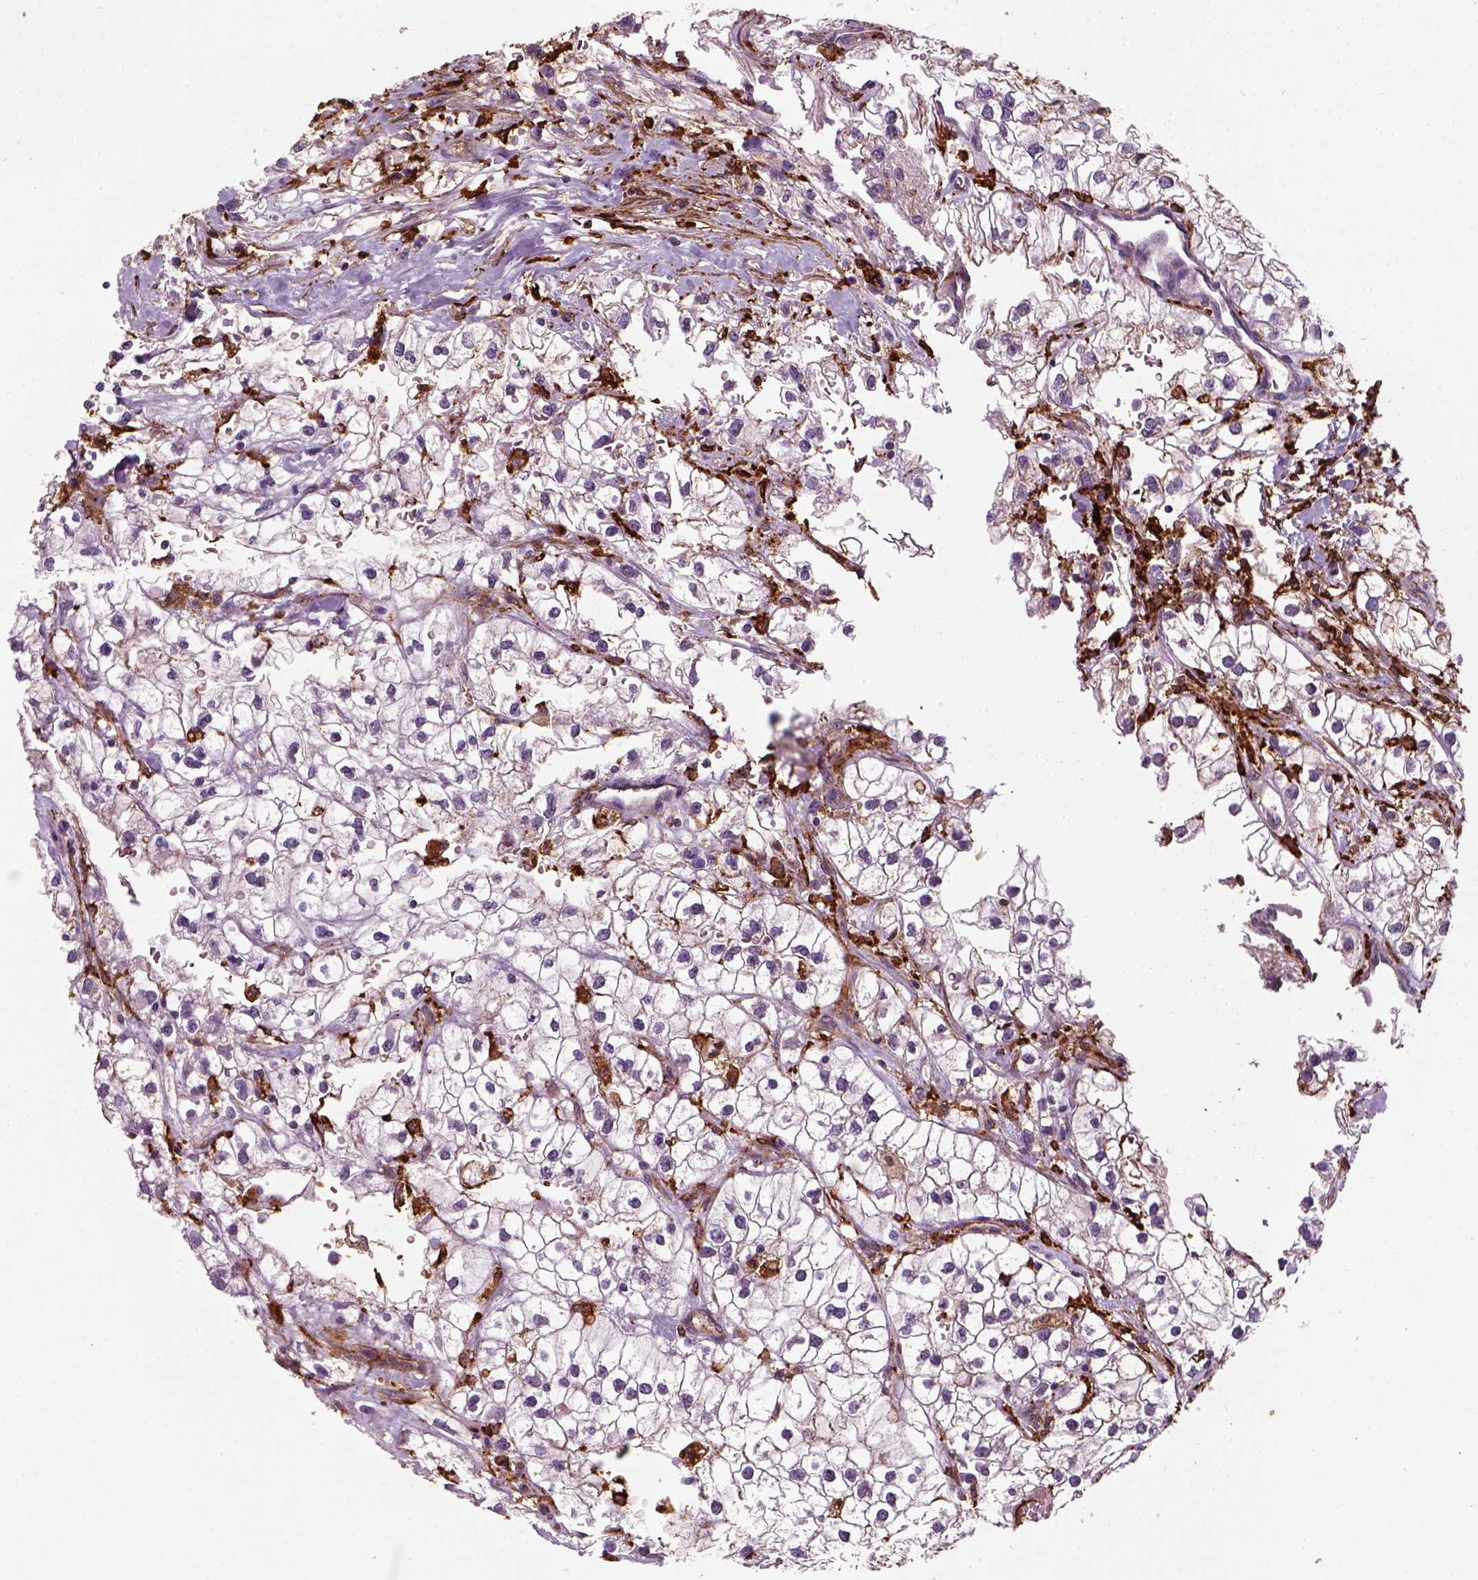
{"staining": {"intensity": "moderate", "quantity": "<25%", "location": "cytoplasmic/membranous"}, "tissue": "renal cancer", "cell_type": "Tumor cells", "image_type": "cancer", "snomed": [{"axis": "morphology", "description": "Adenocarcinoma, NOS"}, {"axis": "topography", "description": "Kidney"}], "caption": "Brown immunohistochemical staining in adenocarcinoma (renal) exhibits moderate cytoplasmic/membranous expression in about <25% of tumor cells.", "gene": "MARCKS", "patient": {"sex": "male", "age": 59}}